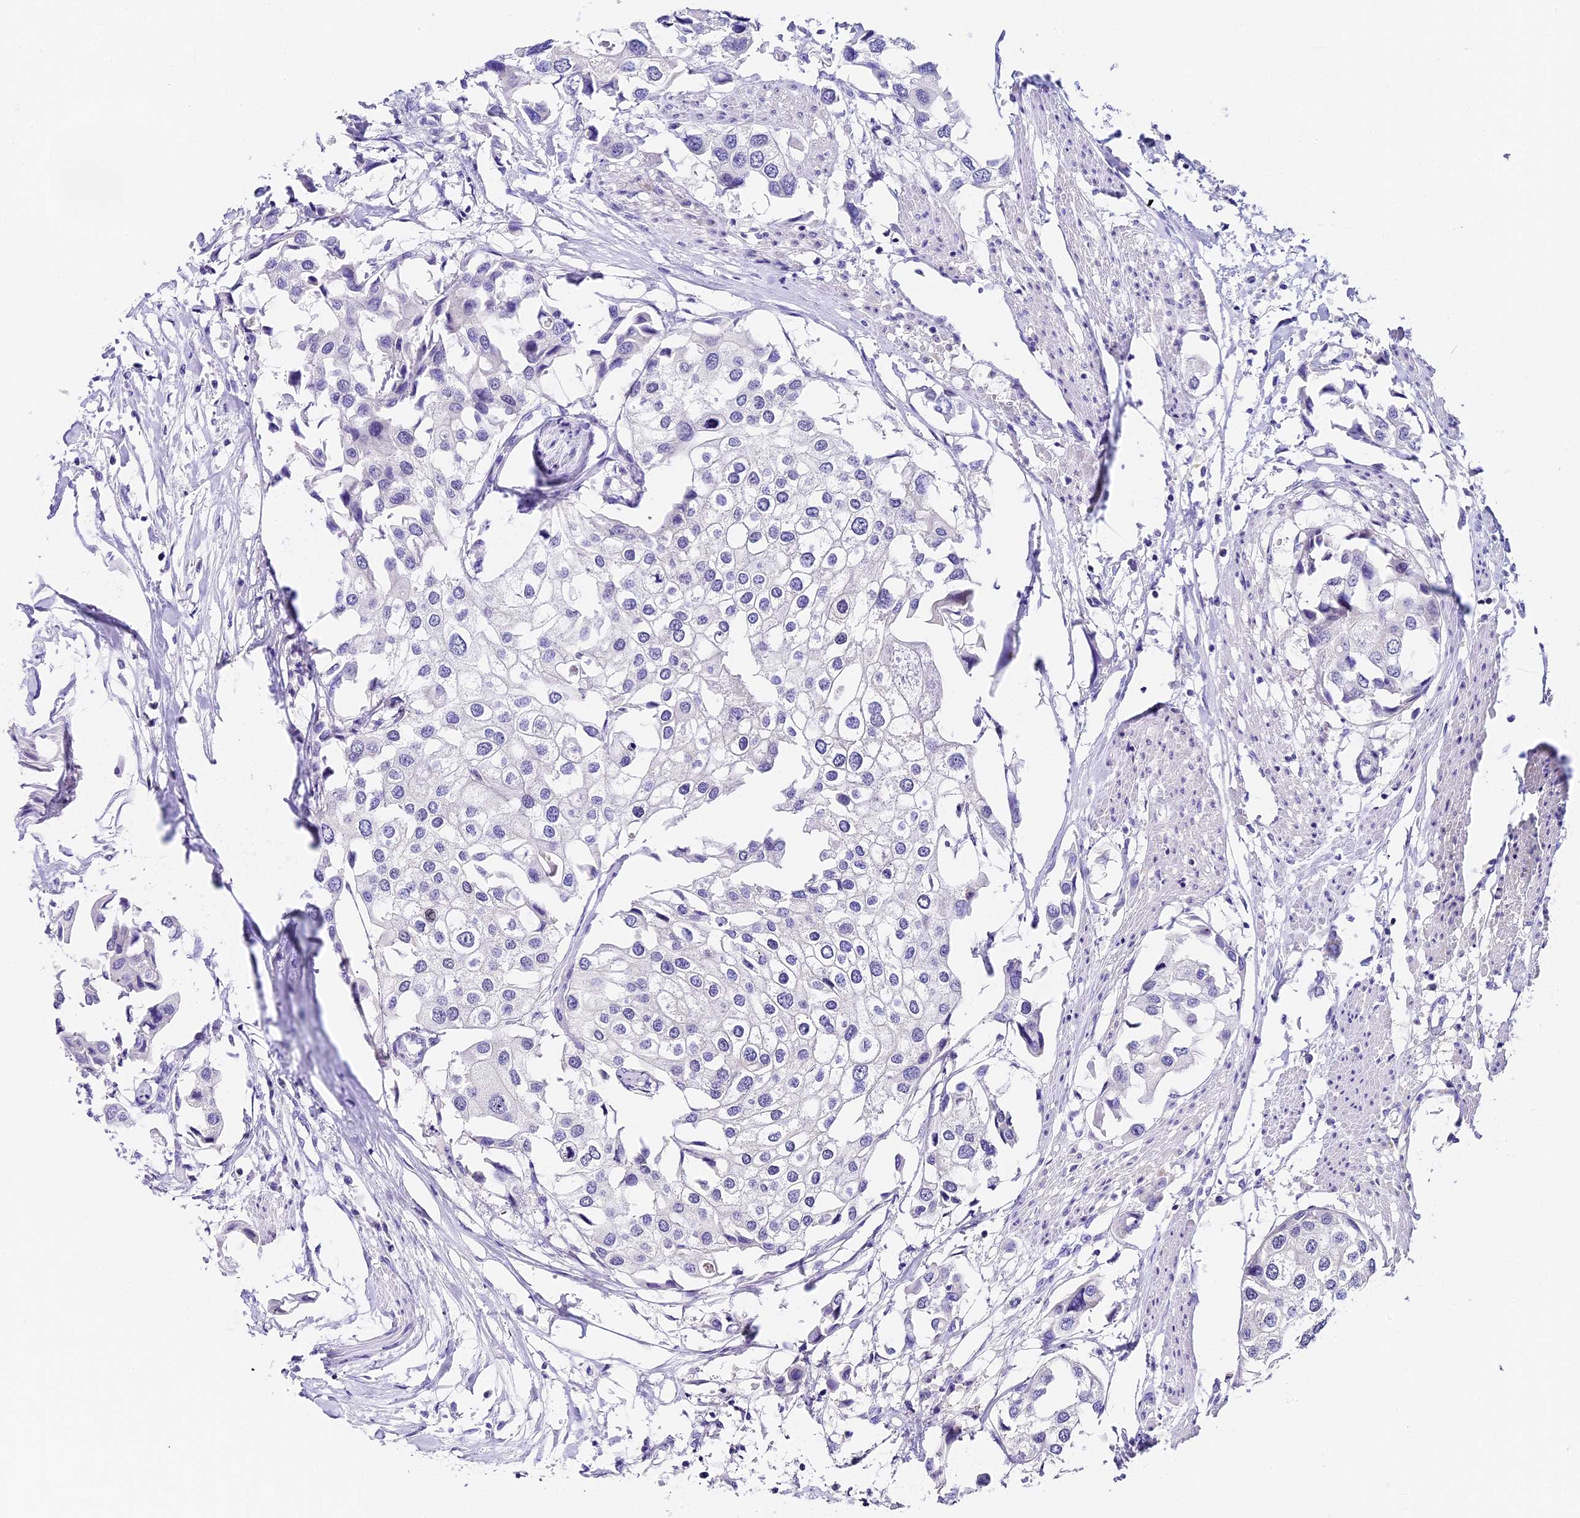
{"staining": {"intensity": "negative", "quantity": "none", "location": "none"}, "tissue": "urothelial cancer", "cell_type": "Tumor cells", "image_type": "cancer", "snomed": [{"axis": "morphology", "description": "Urothelial carcinoma, High grade"}, {"axis": "topography", "description": "Urinary bladder"}], "caption": "An immunohistochemistry micrograph of high-grade urothelial carcinoma is shown. There is no staining in tumor cells of high-grade urothelial carcinoma.", "gene": "MIDN", "patient": {"sex": "male", "age": 64}}